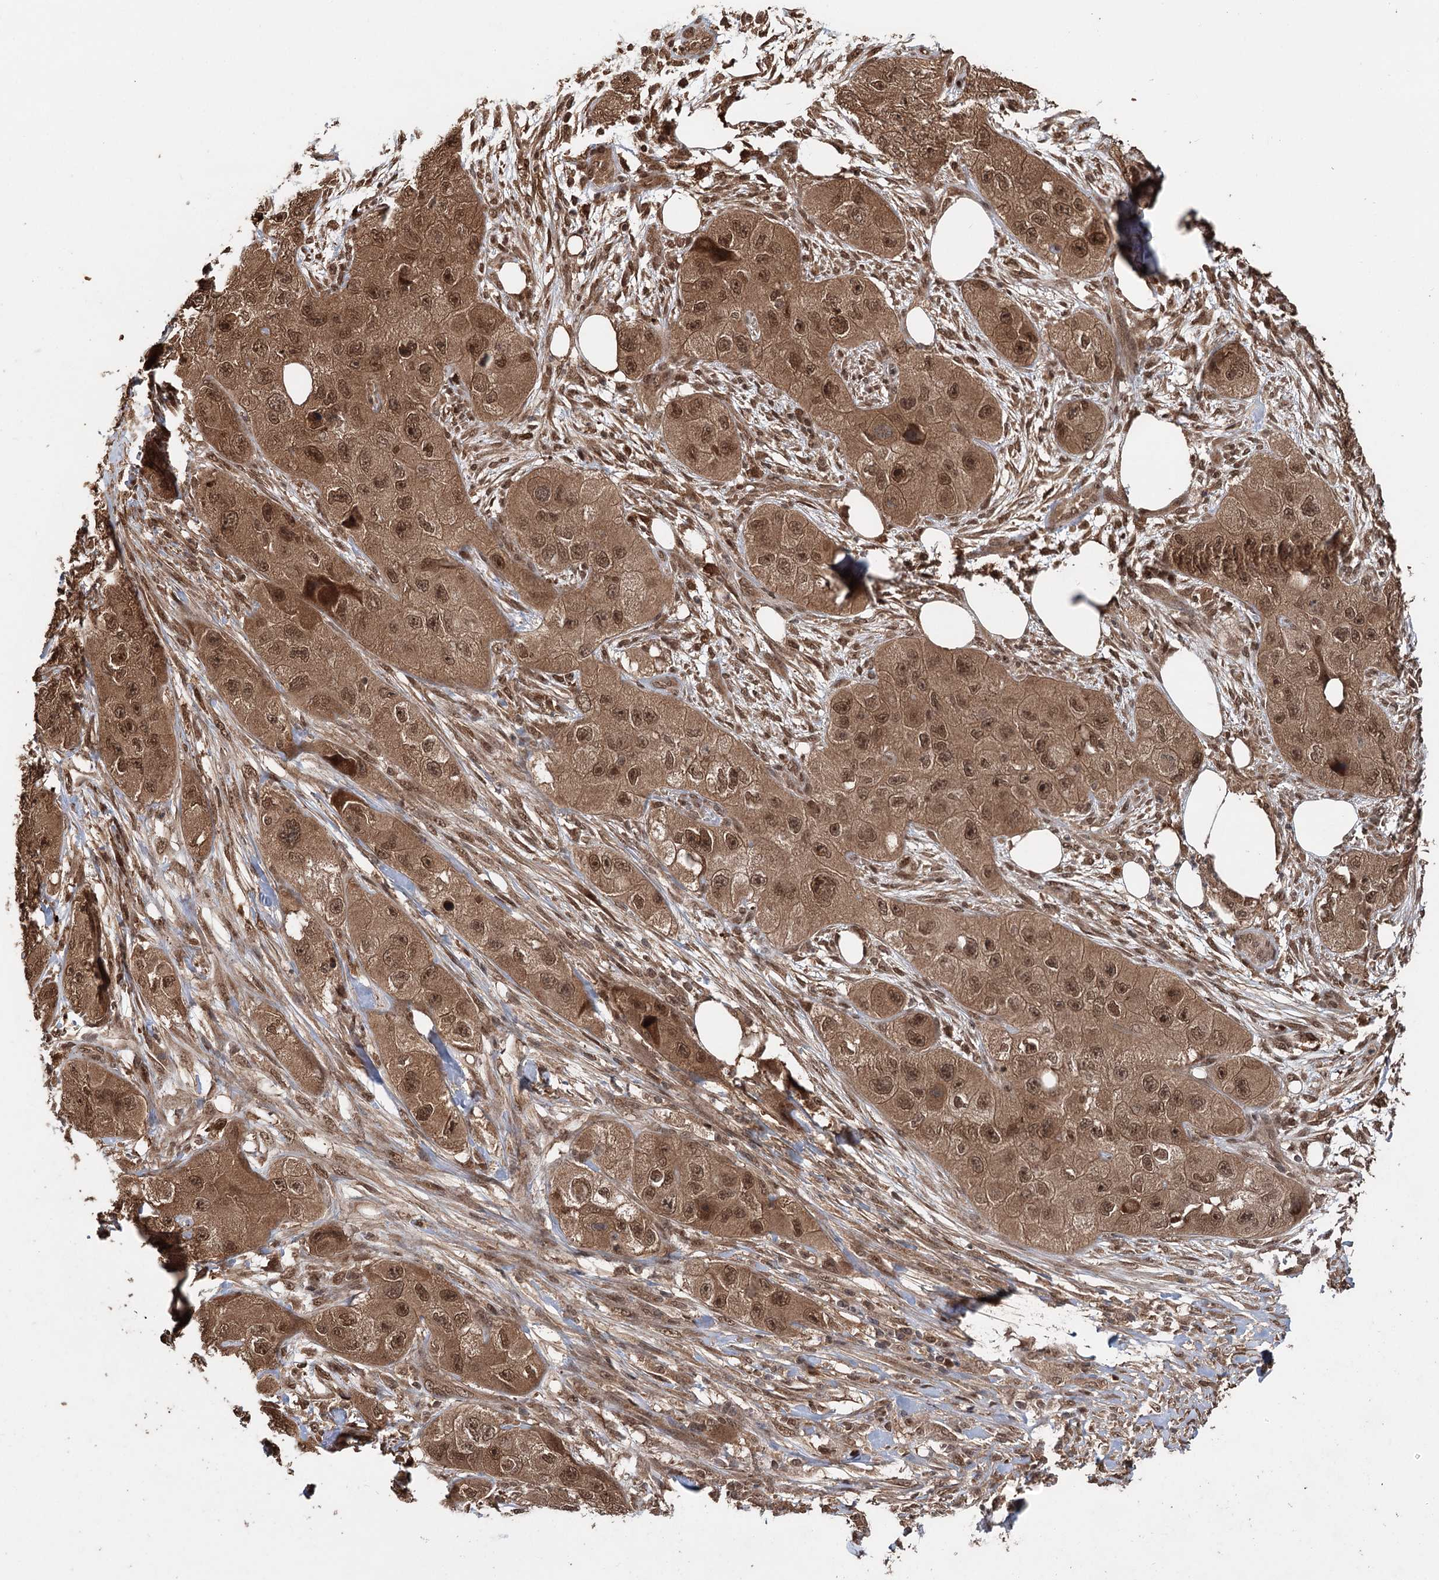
{"staining": {"intensity": "moderate", "quantity": ">75%", "location": "cytoplasmic/membranous,nuclear"}, "tissue": "skin cancer", "cell_type": "Tumor cells", "image_type": "cancer", "snomed": [{"axis": "morphology", "description": "Squamous cell carcinoma, NOS"}, {"axis": "topography", "description": "Skin"}, {"axis": "topography", "description": "Subcutis"}], "caption": "Human skin squamous cell carcinoma stained for a protein (brown) shows moderate cytoplasmic/membranous and nuclear positive staining in about >75% of tumor cells.", "gene": "N6AMT1", "patient": {"sex": "male", "age": 73}}